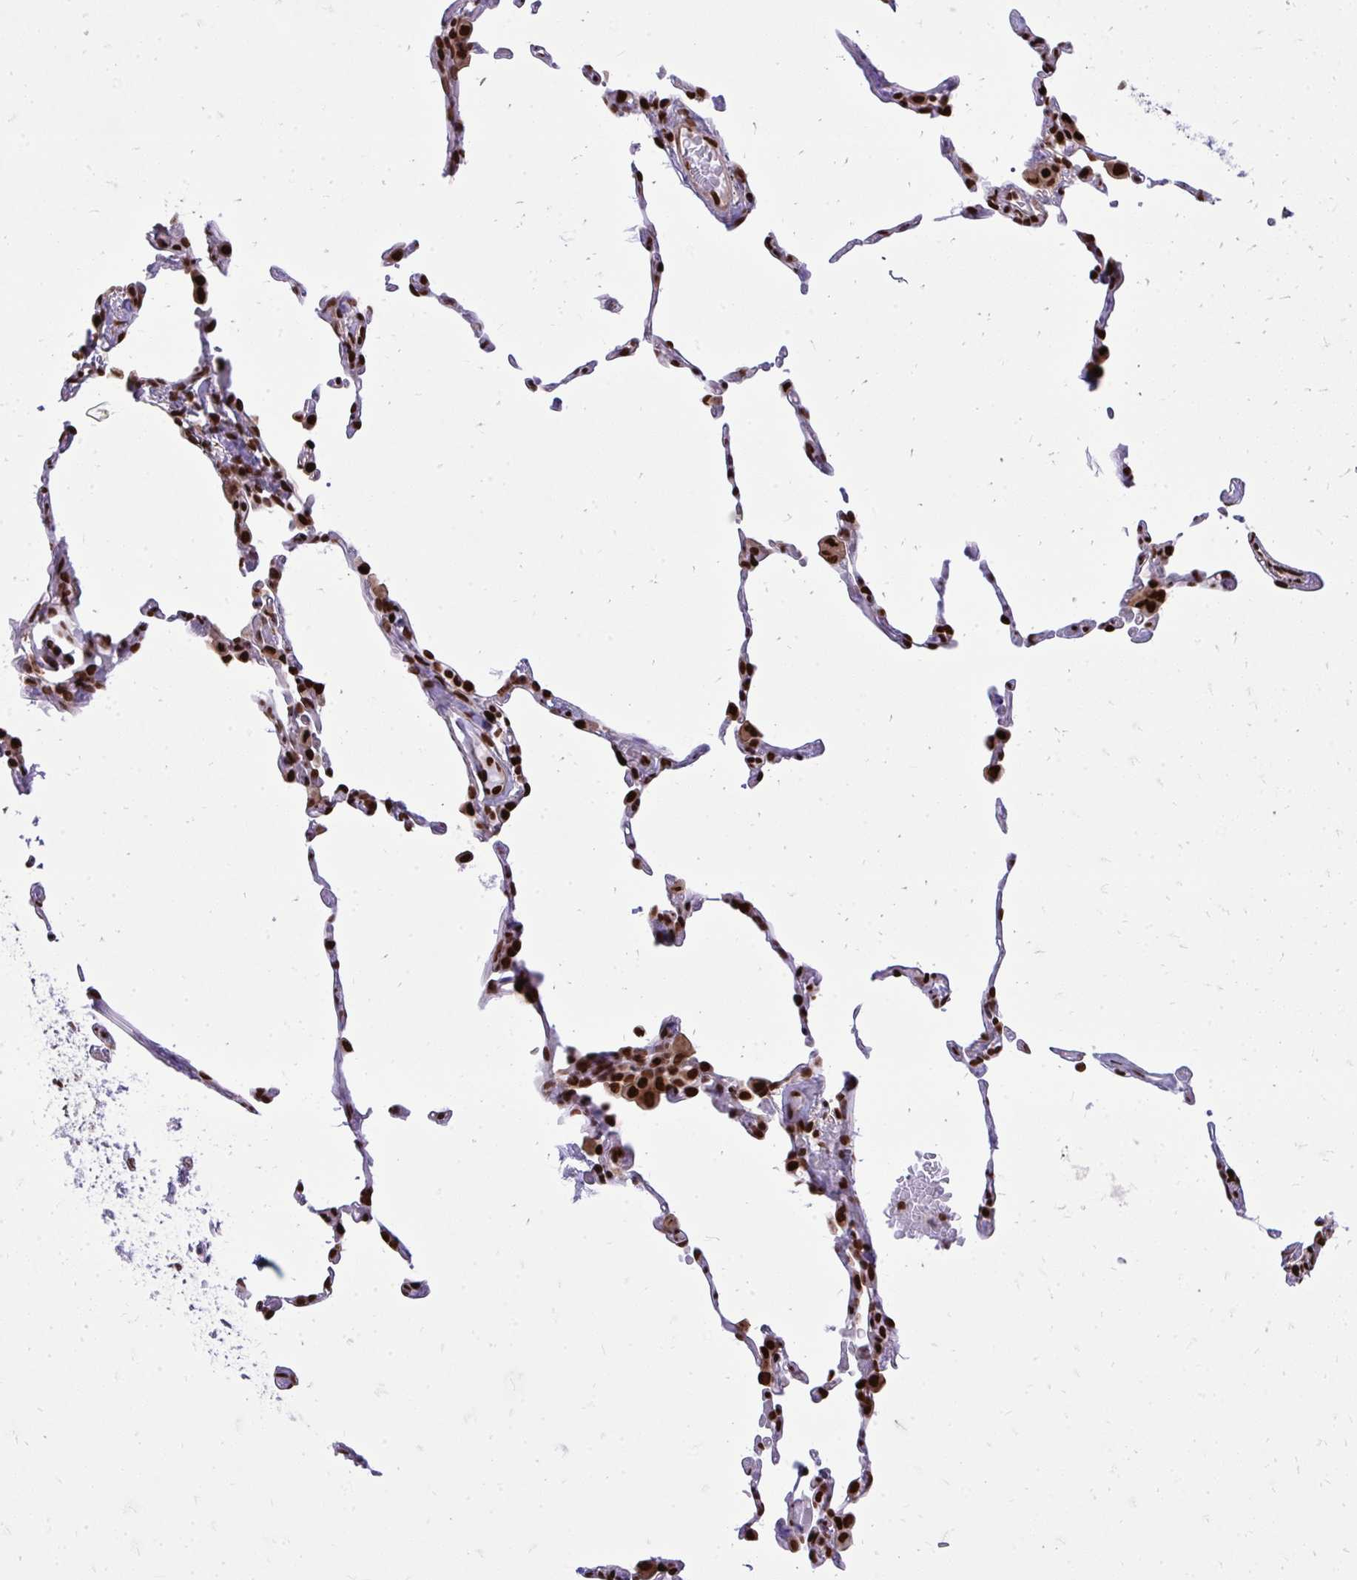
{"staining": {"intensity": "strong", "quantity": "25%-75%", "location": "nuclear"}, "tissue": "lung", "cell_type": "Alveolar cells", "image_type": "normal", "snomed": [{"axis": "morphology", "description": "Normal tissue, NOS"}, {"axis": "topography", "description": "Lung"}], "caption": "Immunohistochemical staining of unremarkable lung shows strong nuclear protein staining in about 25%-75% of alveolar cells.", "gene": "TBL1Y", "patient": {"sex": "female", "age": 57}}